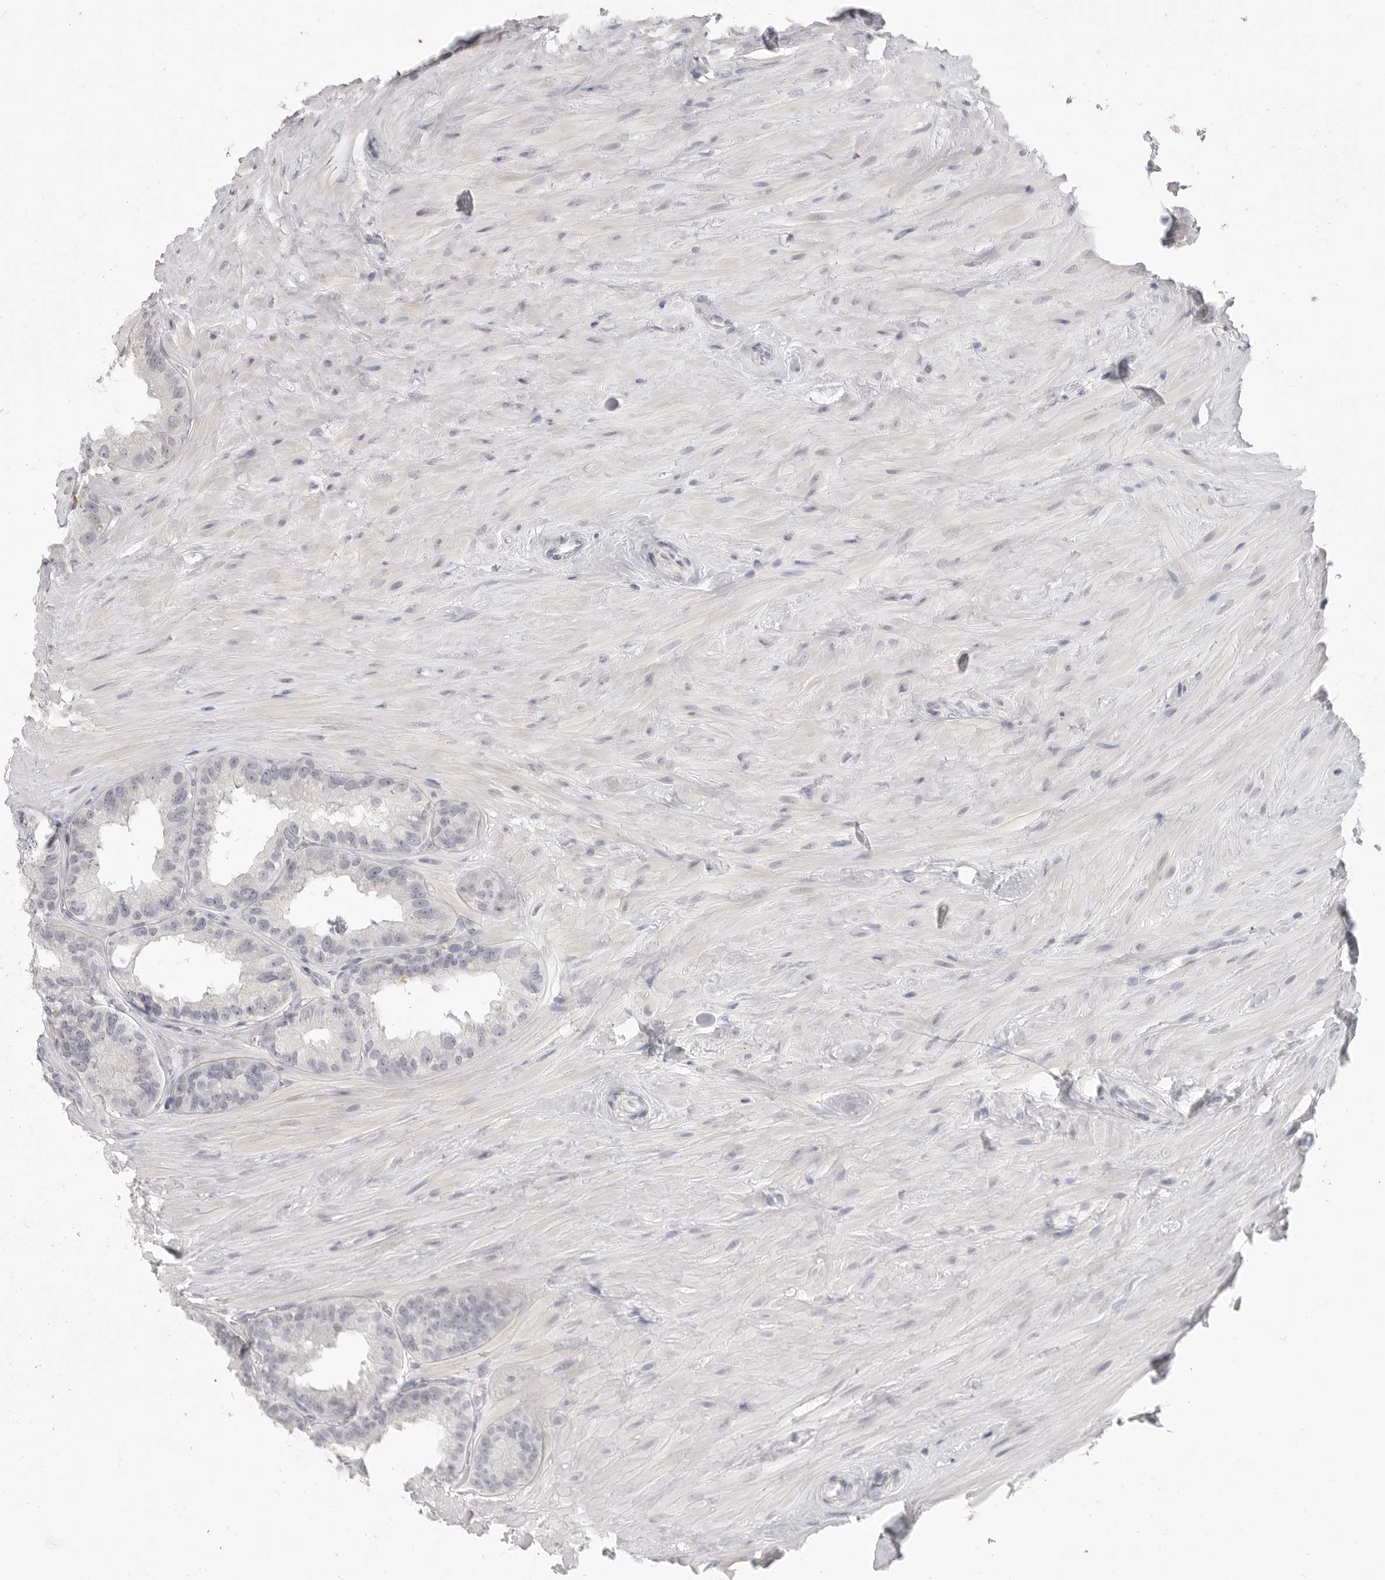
{"staining": {"intensity": "moderate", "quantity": "<25%", "location": "cytoplasmic/membranous"}, "tissue": "seminal vesicle", "cell_type": "Glandular cells", "image_type": "normal", "snomed": [{"axis": "morphology", "description": "Normal tissue, NOS"}, {"axis": "topography", "description": "Seminal veicle"}], "caption": "Immunohistochemistry histopathology image of benign seminal vesicle stained for a protein (brown), which demonstrates low levels of moderate cytoplasmic/membranous expression in about <25% of glandular cells.", "gene": "HMGCS2", "patient": {"sex": "male", "age": 80}}